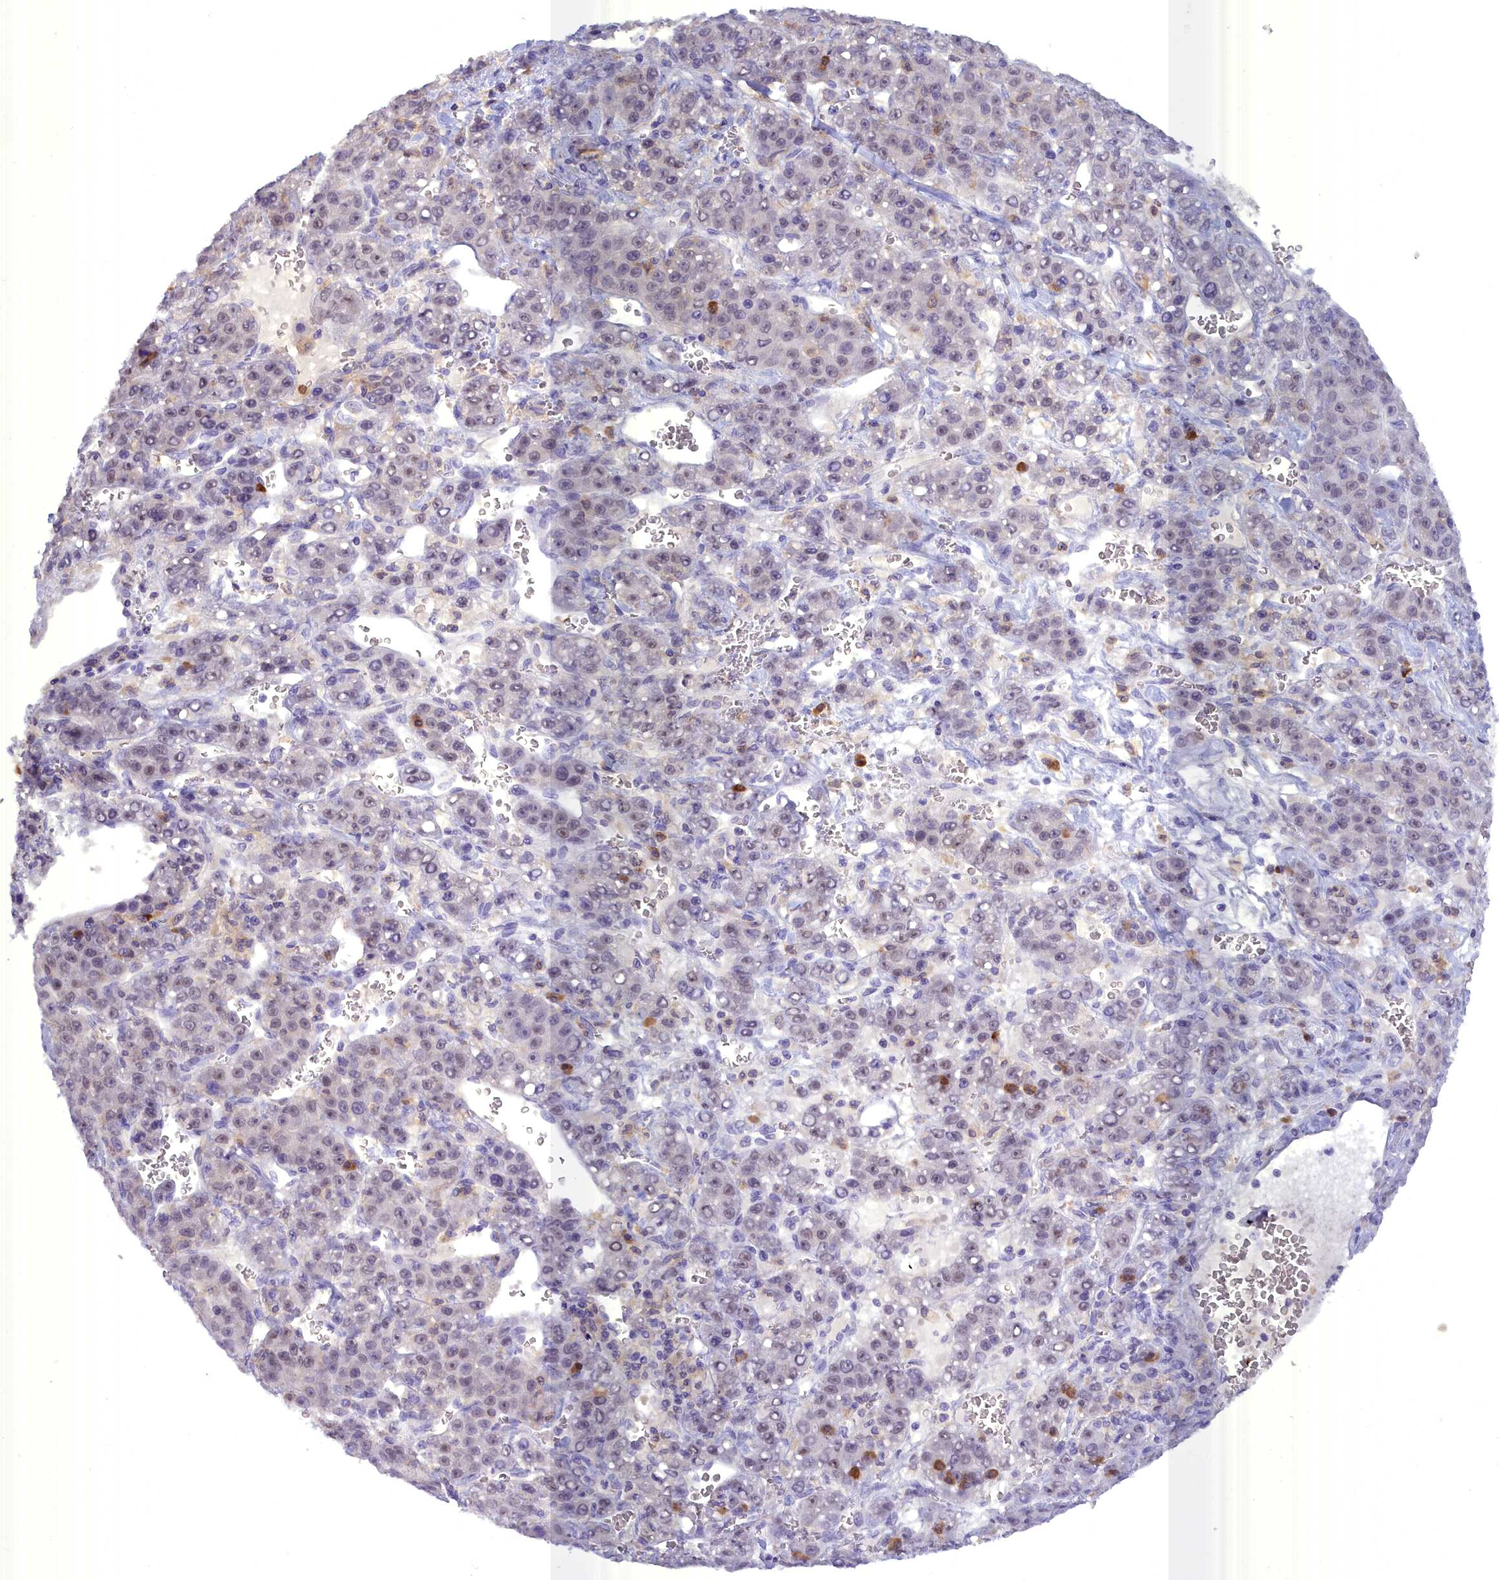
{"staining": {"intensity": "negative", "quantity": "none", "location": "none"}, "tissue": "liver cancer", "cell_type": "Tumor cells", "image_type": "cancer", "snomed": [{"axis": "morphology", "description": "Carcinoma, Hepatocellular, NOS"}, {"axis": "topography", "description": "Liver"}], "caption": "Histopathology image shows no significant protein staining in tumor cells of liver cancer.", "gene": "BLNK", "patient": {"sex": "female", "age": 53}}